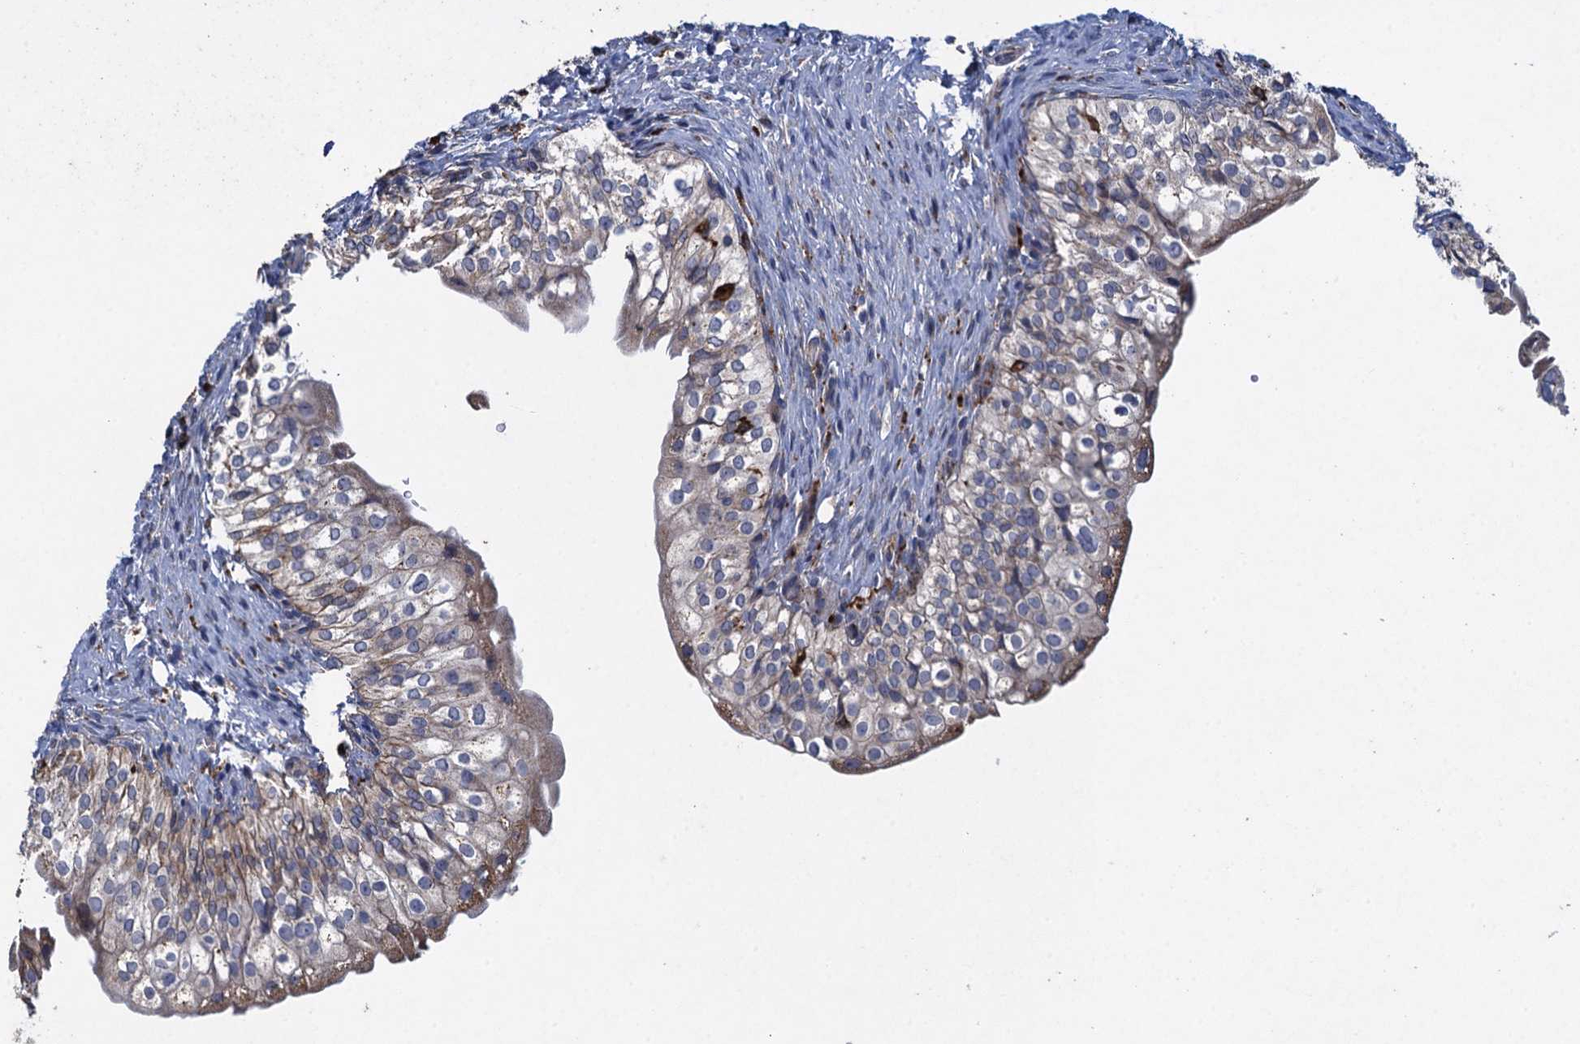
{"staining": {"intensity": "moderate", "quantity": "25%-75%", "location": "cytoplasmic/membranous"}, "tissue": "urinary bladder", "cell_type": "Urothelial cells", "image_type": "normal", "snomed": [{"axis": "morphology", "description": "Normal tissue, NOS"}, {"axis": "topography", "description": "Urinary bladder"}], "caption": "A photomicrograph showing moderate cytoplasmic/membranous positivity in about 25%-75% of urothelial cells in normal urinary bladder, as visualized by brown immunohistochemical staining.", "gene": "TXNDC11", "patient": {"sex": "male", "age": 55}}